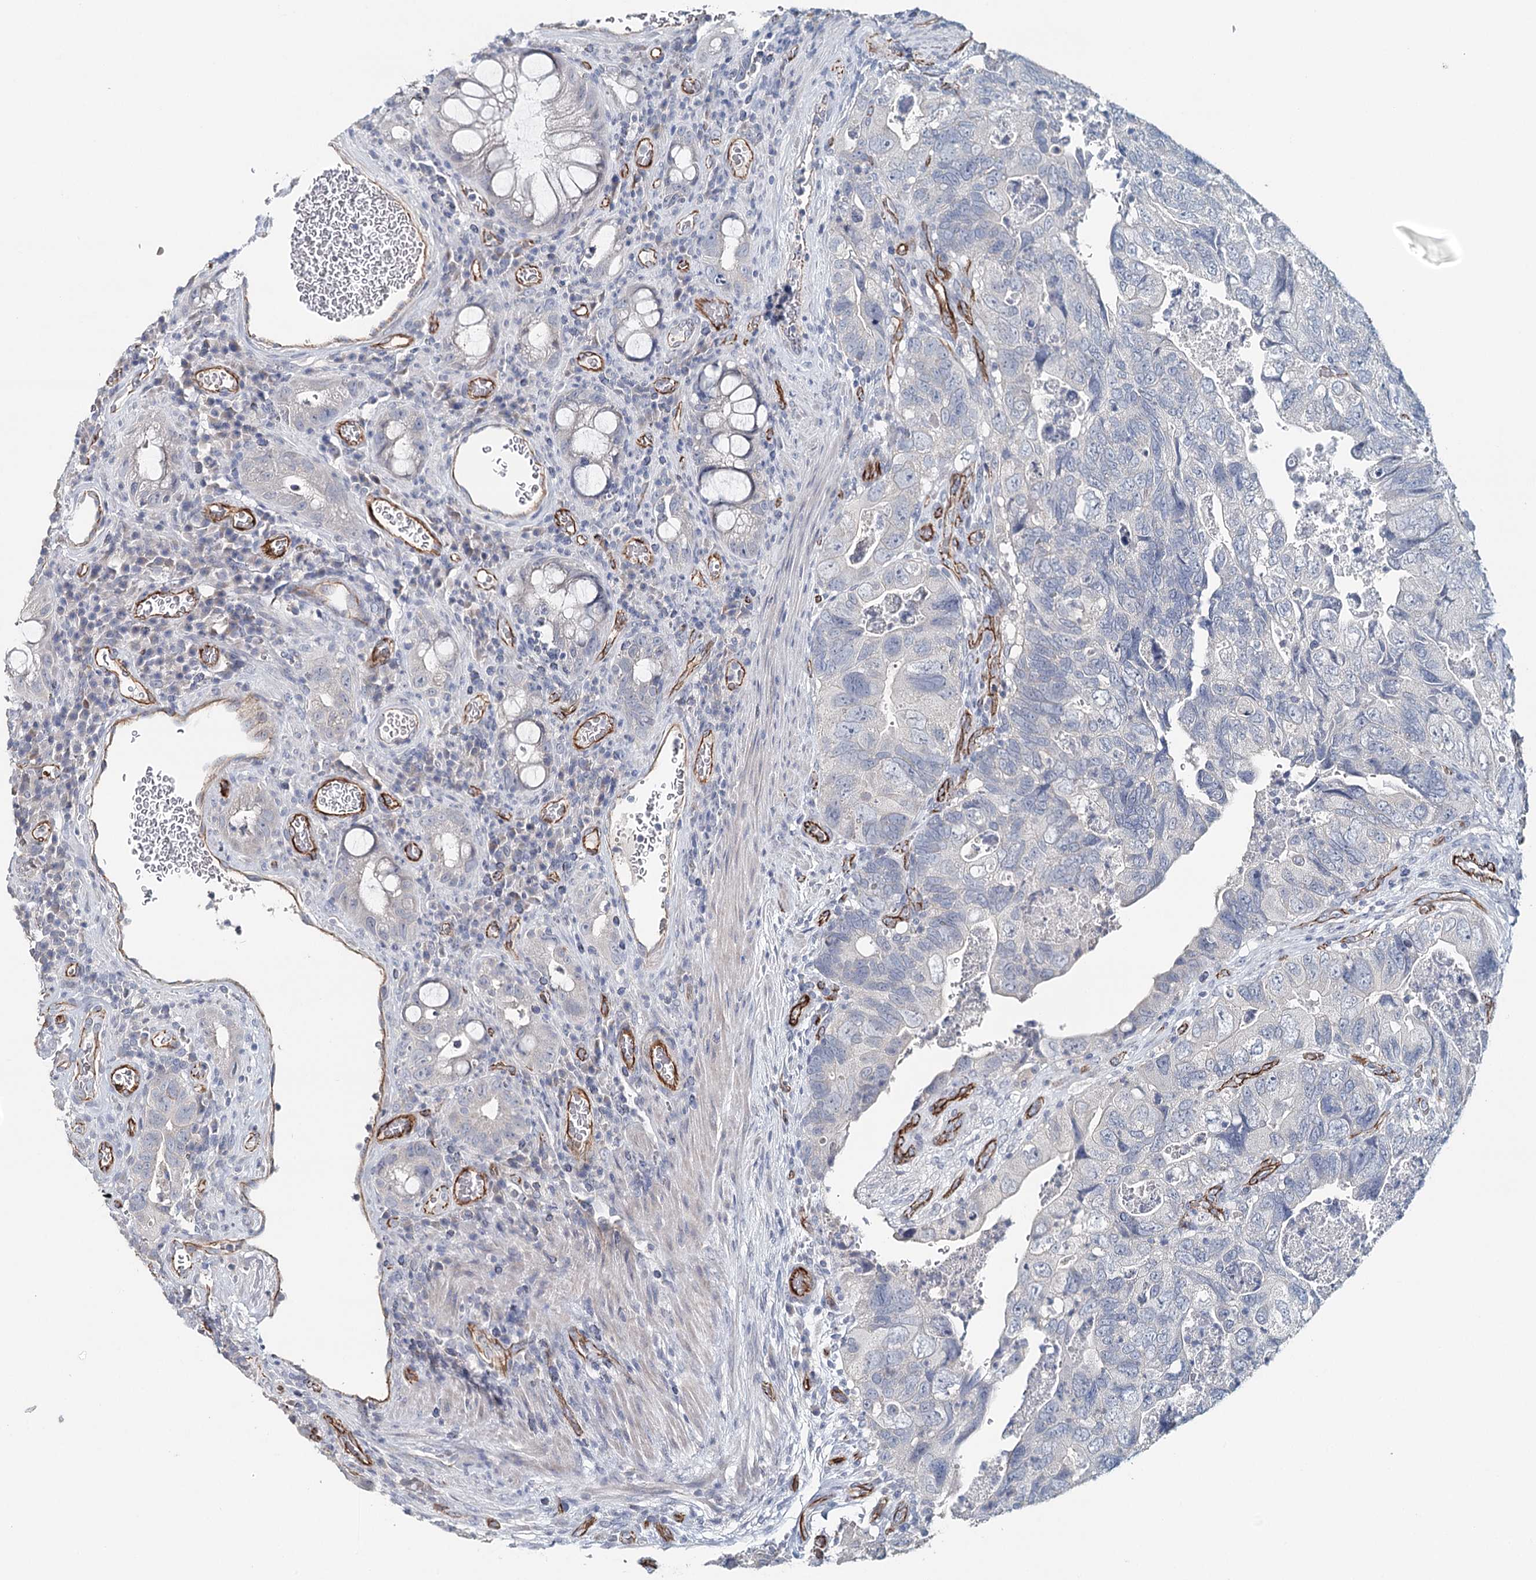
{"staining": {"intensity": "negative", "quantity": "none", "location": "none"}, "tissue": "colorectal cancer", "cell_type": "Tumor cells", "image_type": "cancer", "snomed": [{"axis": "morphology", "description": "Adenocarcinoma, NOS"}, {"axis": "topography", "description": "Rectum"}], "caption": "An immunohistochemistry (IHC) photomicrograph of colorectal cancer (adenocarcinoma) is shown. There is no staining in tumor cells of colorectal cancer (adenocarcinoma).", "gene": "SYNPO", "patient": {"sex": "male", "age": 63}}